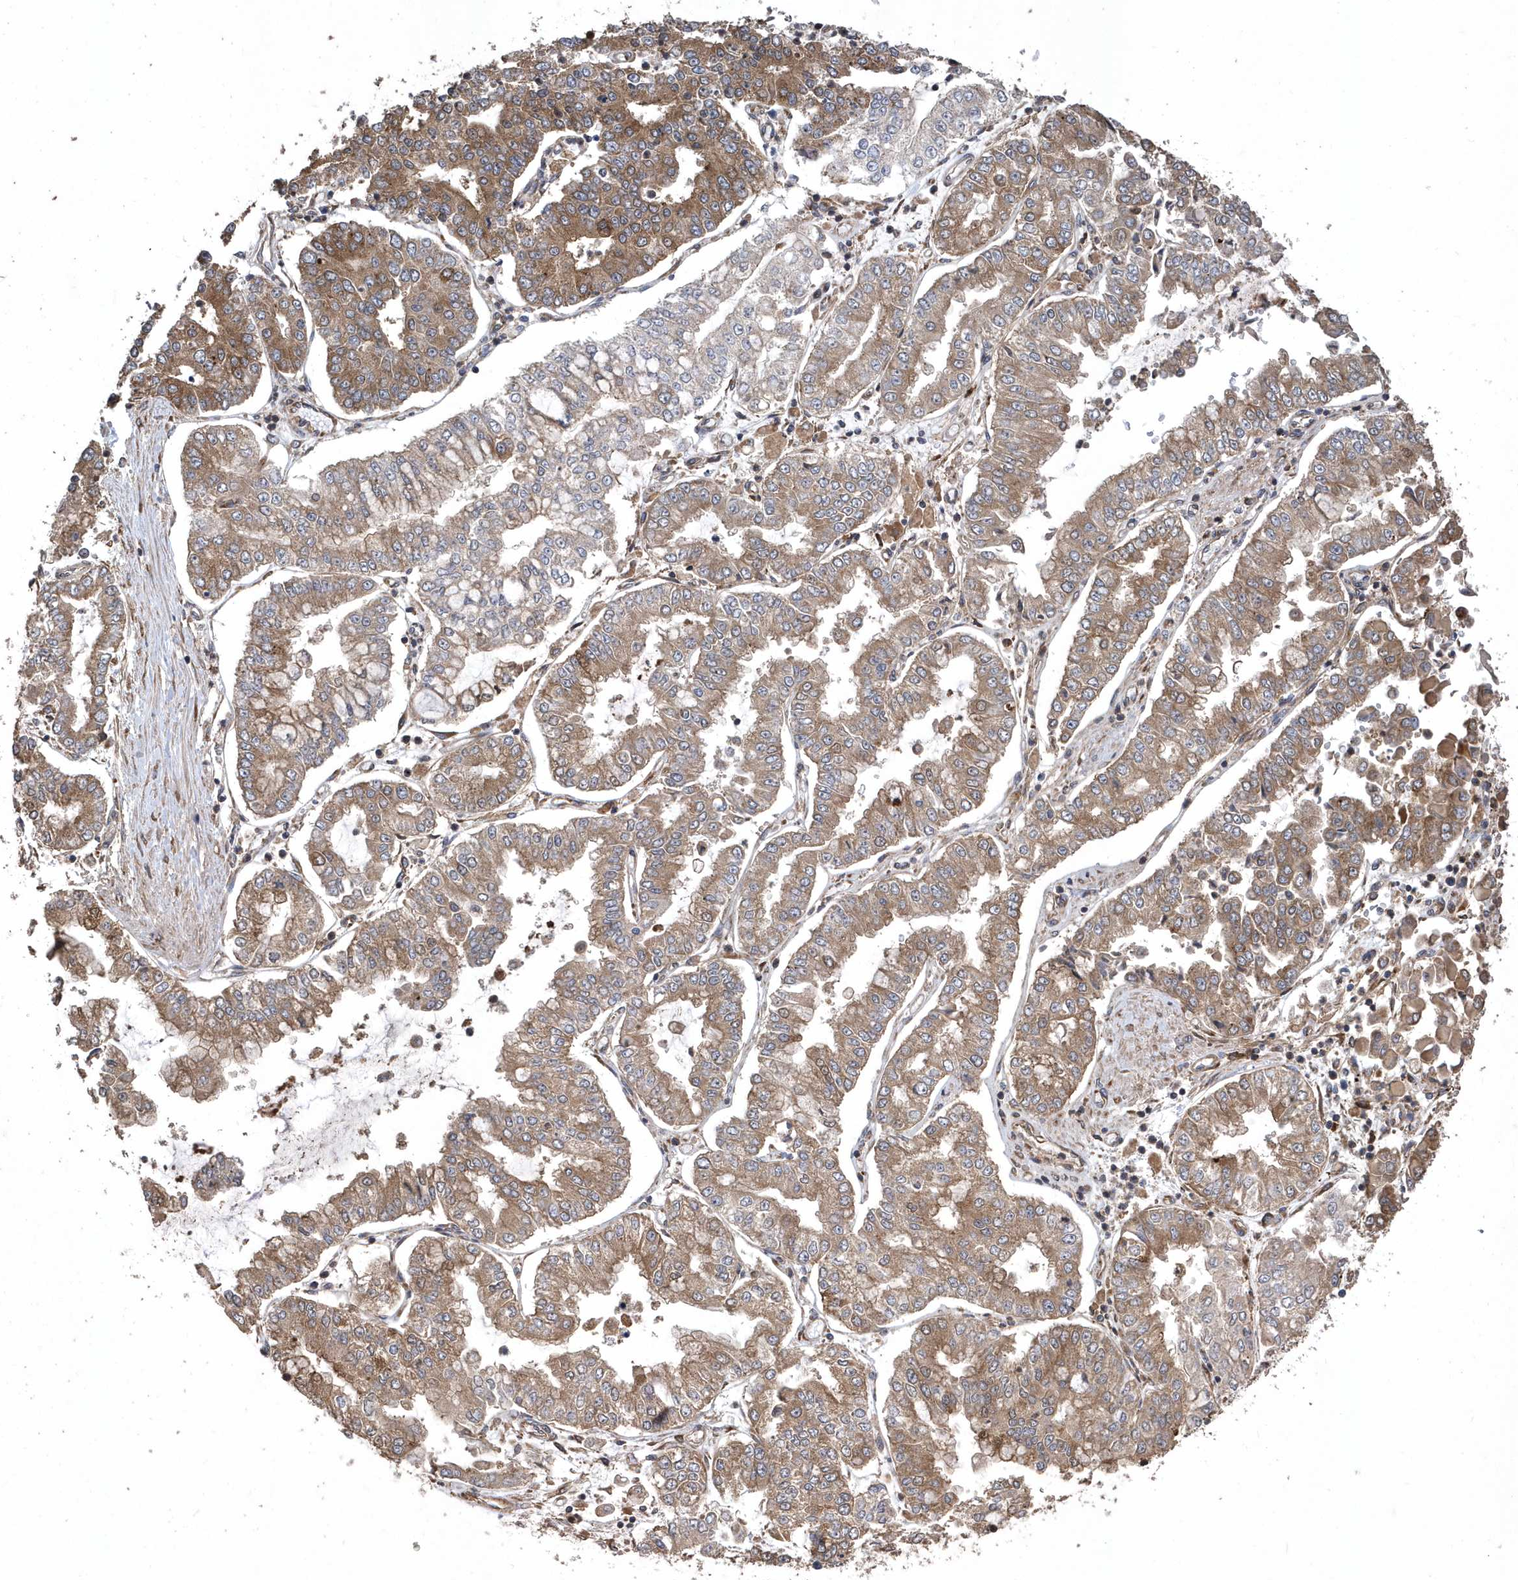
{"staining": {"intensity": "moderate", "quantity": ">75%", "location": "cytoplasmic/membranous"}, "tissue": "stomach cancer", "cell_type": "Tumor cells", "image_type": "cancer", "snomed": [{"axis": "morphology", "description": "Adenocarcinoma, NOS"}, {"axis": "topography", "description": "Stomach"}], "caption": "A medium amount of moderate cytoplasmic/membranous expression is appreciated in about >75% of tumor cells in stomach cancer tissue. (Stains: DAB in brown, nuclei in blue, Microscopy: brightfield microscopy at high magnification).", "gene": "WASHC5", "patient": {"sex": "male", "age": 76}}